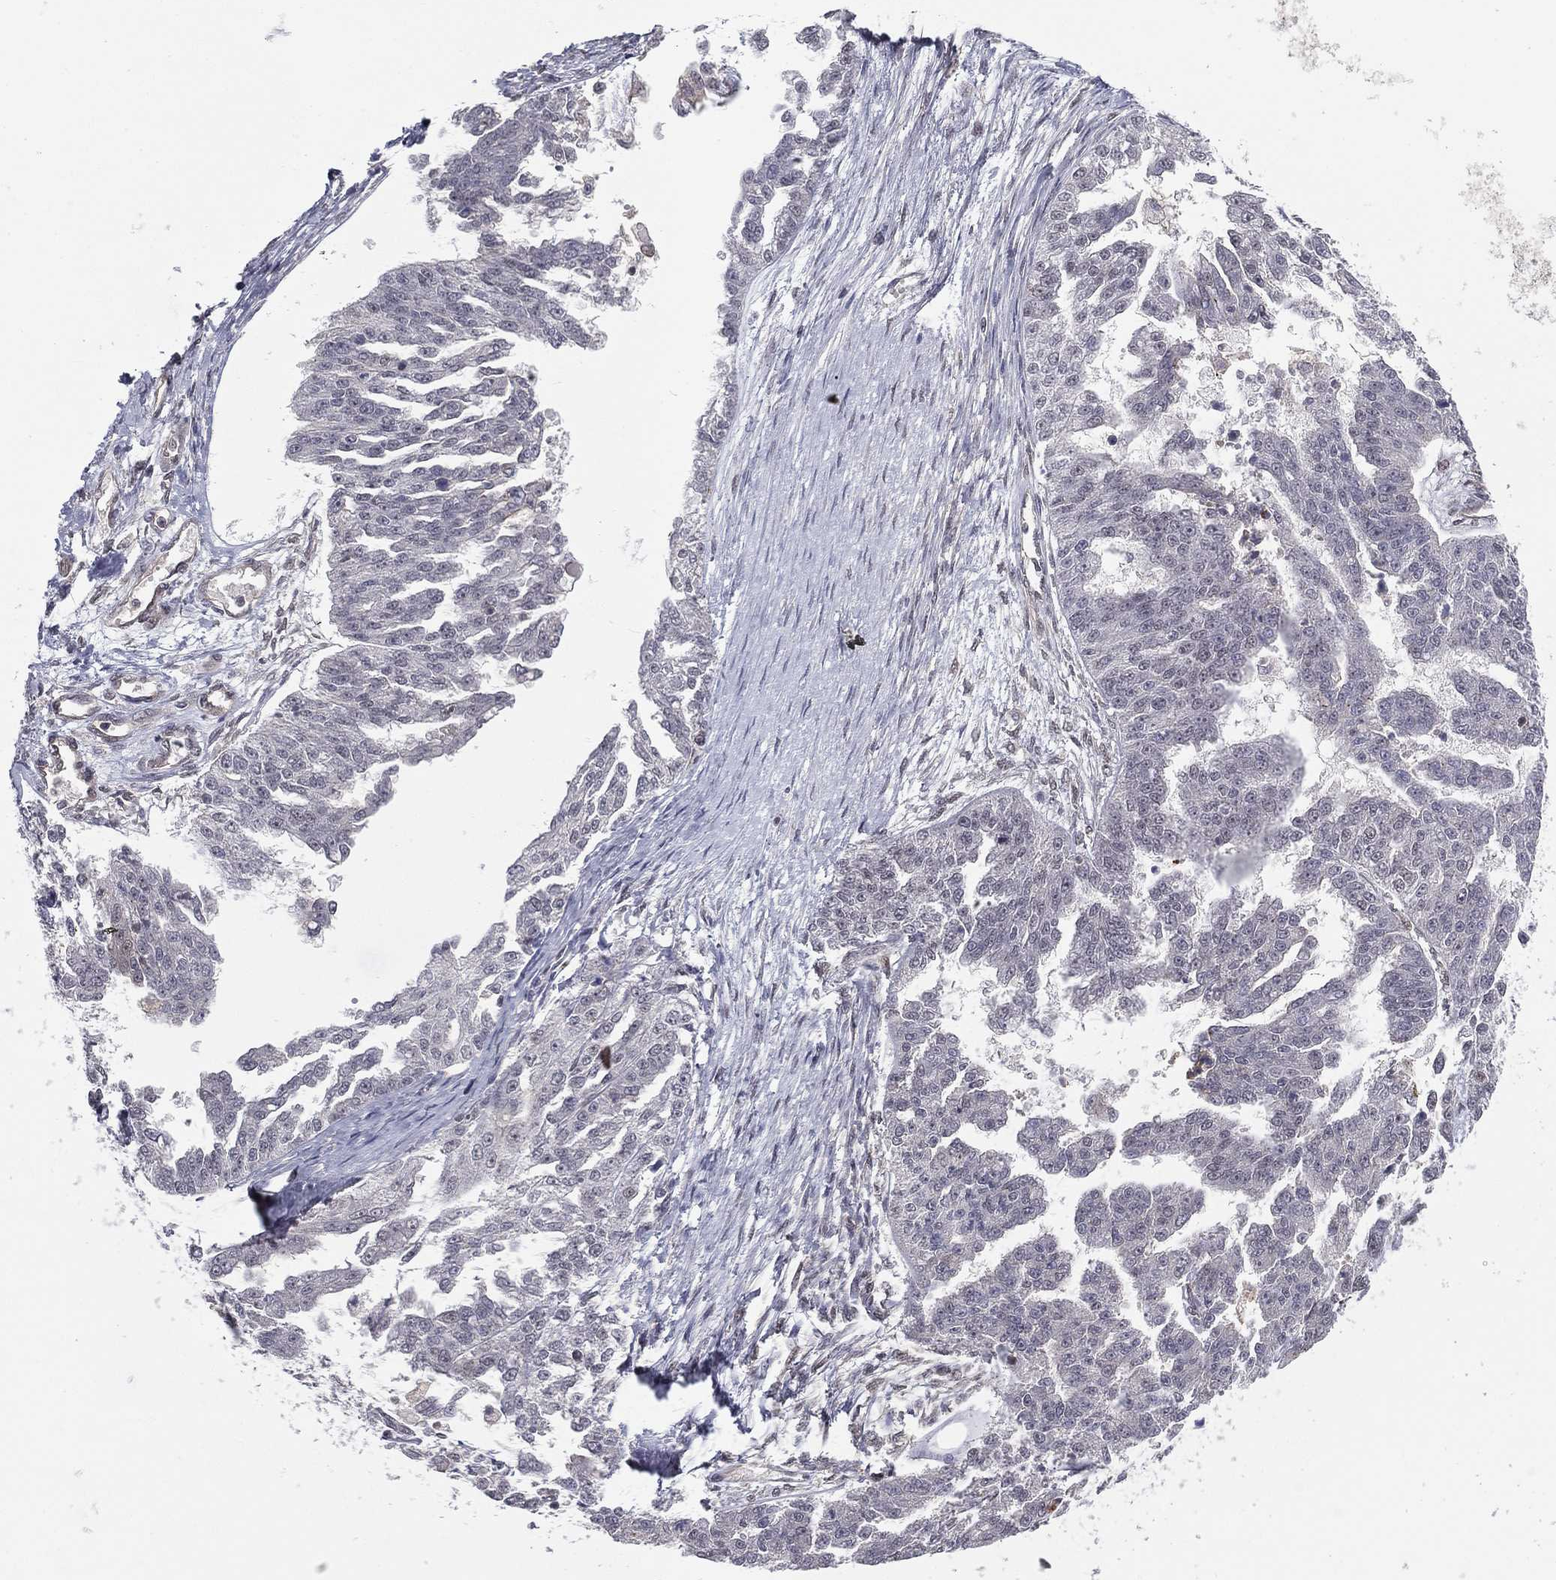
{"staining": {"intensity": "negative", "quantity": "none", "location": "none"}, "tissue": "ovarian cancer", "cell_type": "Tumor cells", "image_type": "cancer", "snomed": [{"axis": "morphology", "description": "Cystadenocarcinoma, serous, NOS"}, {"axis": "topography", "description": "Ovary"}], "caption": "High power microscopy micrograph of an immunohistochemistry micrograph of ovarian serous cystadenocarcinoma, revealing no significant expression in tumor cells. (IHC, brightfield microscopy, high magnification).", "gene": "GPALPP1", "patient": {"sex": "female", "age": 58}}